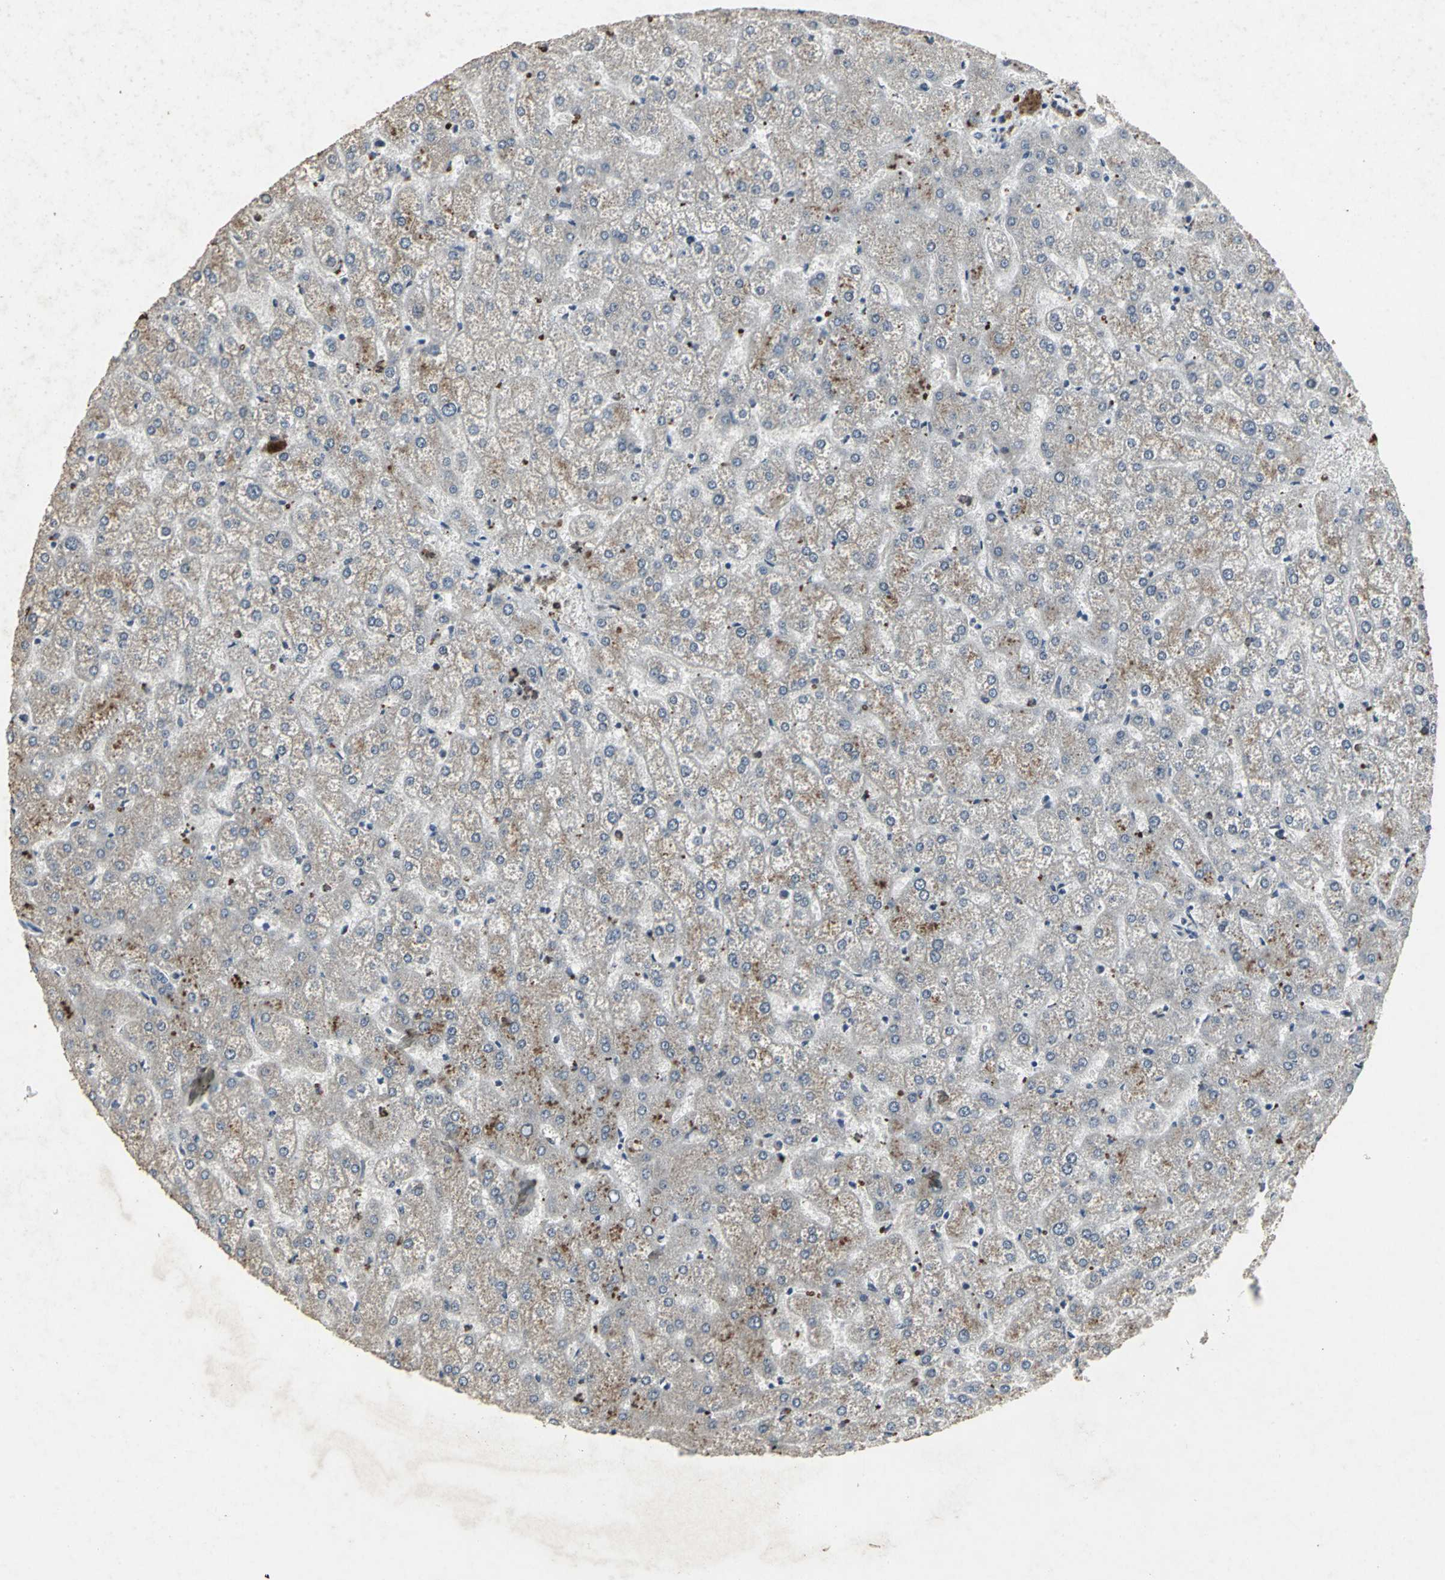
{"staining": {"intensity": "negative", "quantity": "none", "location": "none"}, "tissue": "liver", "cell_type": "Cholangiocytes", "image_type": "normal", "snomed": [{"axis": "morphology", "description": "Normal tissue, NOS"}, {"axis": "topography", "description": "Liver"}], "caption": "The IHC image has no significant staining in cholangiocytes of liver. (DAB (3,3'-diaminobenzidine) immunohistochemistry, high magnification).", "gene": "BMP4", "patient": {"sex": "female", "age": 32}}